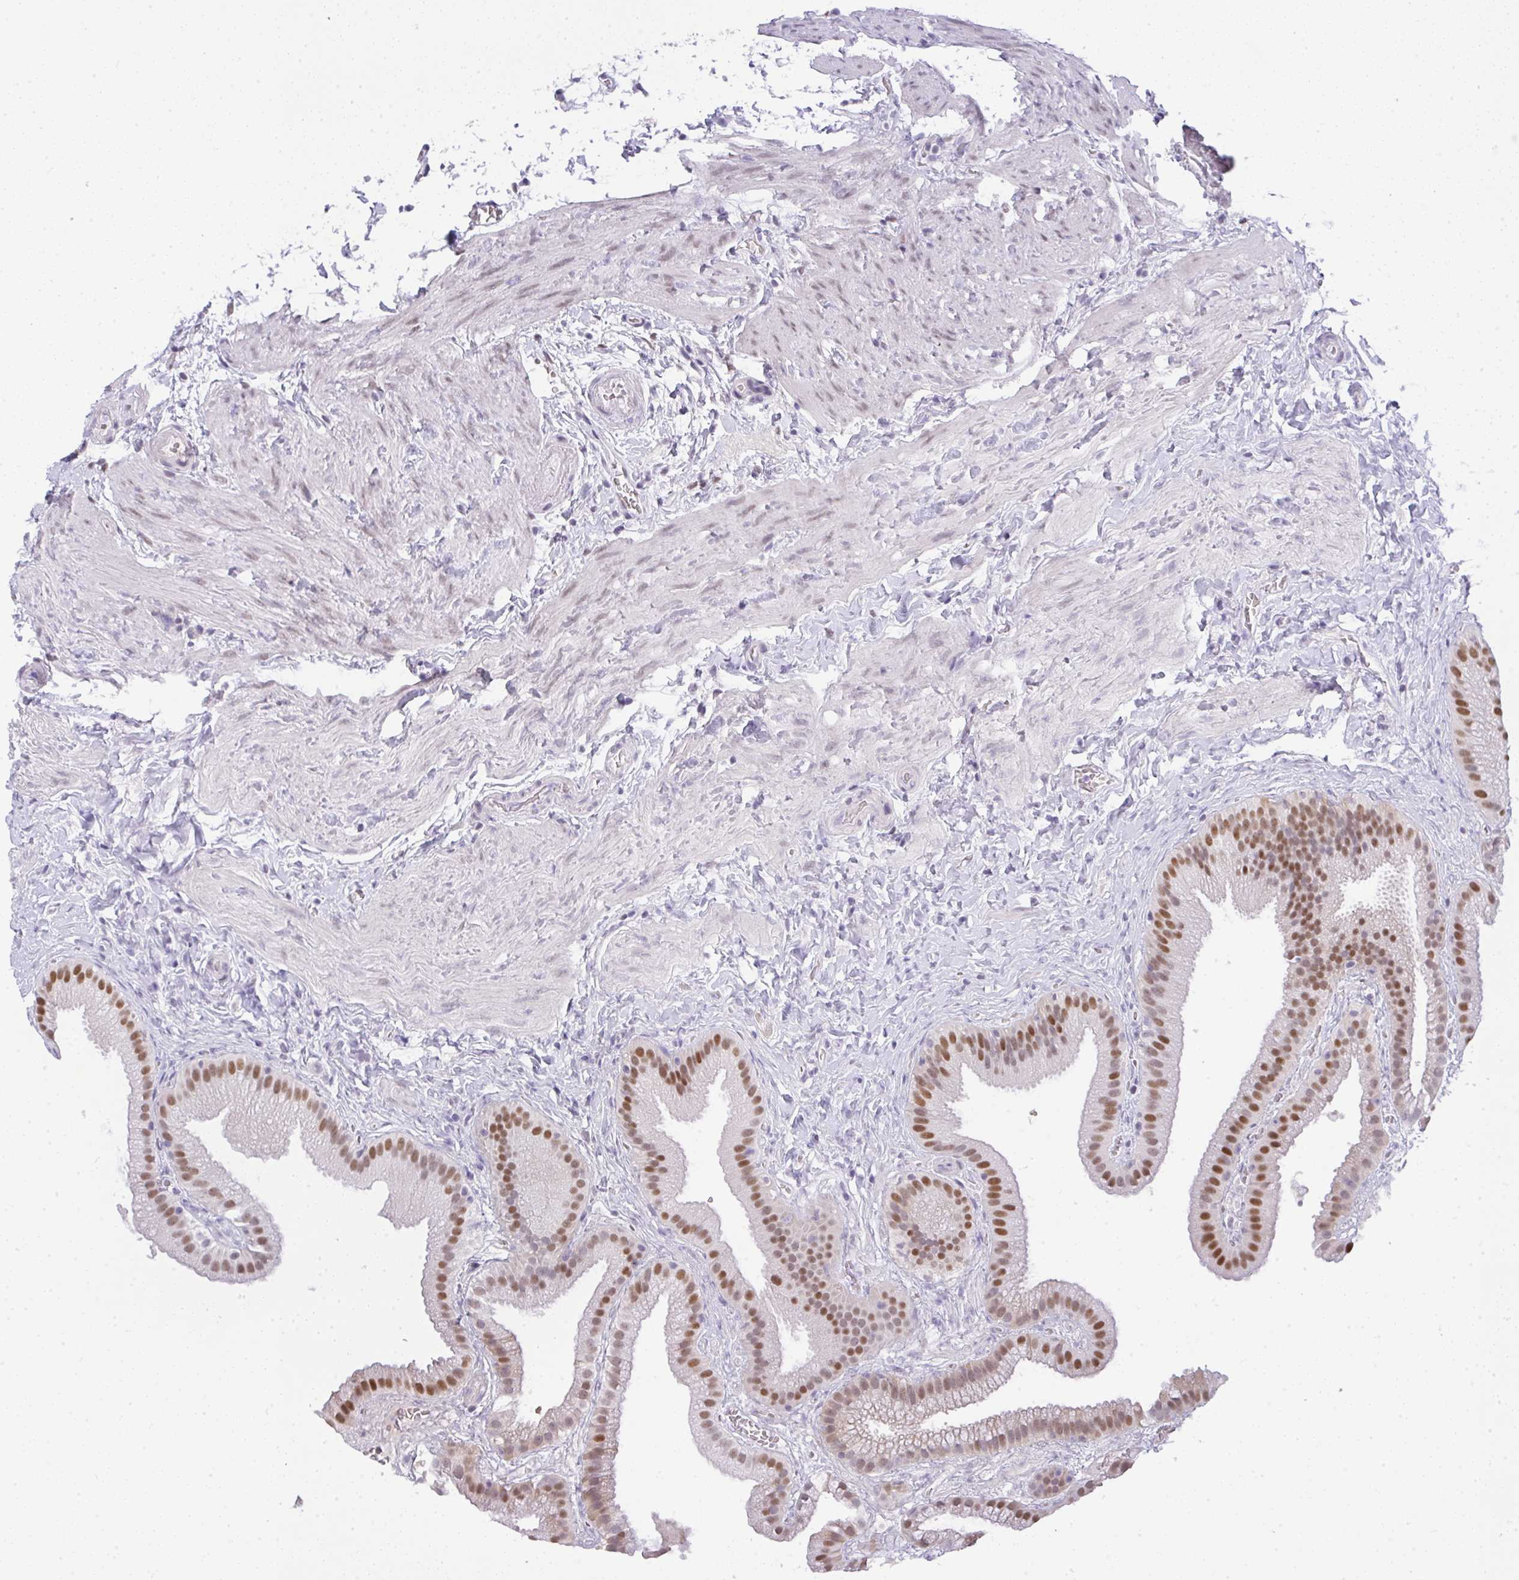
{"staining": {"intensity": "moderate", "quantity": ">75%", "location": "nuclear"}, "tissue": "gallbladder", "cell_type": "Glandular cells", "image_type": "normal", "snomed": [{"axis": "morphology", "description": "Normal tissue, NOS"}, {"axis": "topography", "description": "Gallbladder"}], "caption": "Protein expression analysis of normal gallbladder reveals moderate nuclear expression in about >75% of glandular cells. The protein is stained brown, and the nuclei are stained in blue (DAB (3,3'-diaminobenzidine) IHC with brightfield microscopy, high magnification).", "gene": "BBX", "patient": {"sex": "female", "age": 63}}